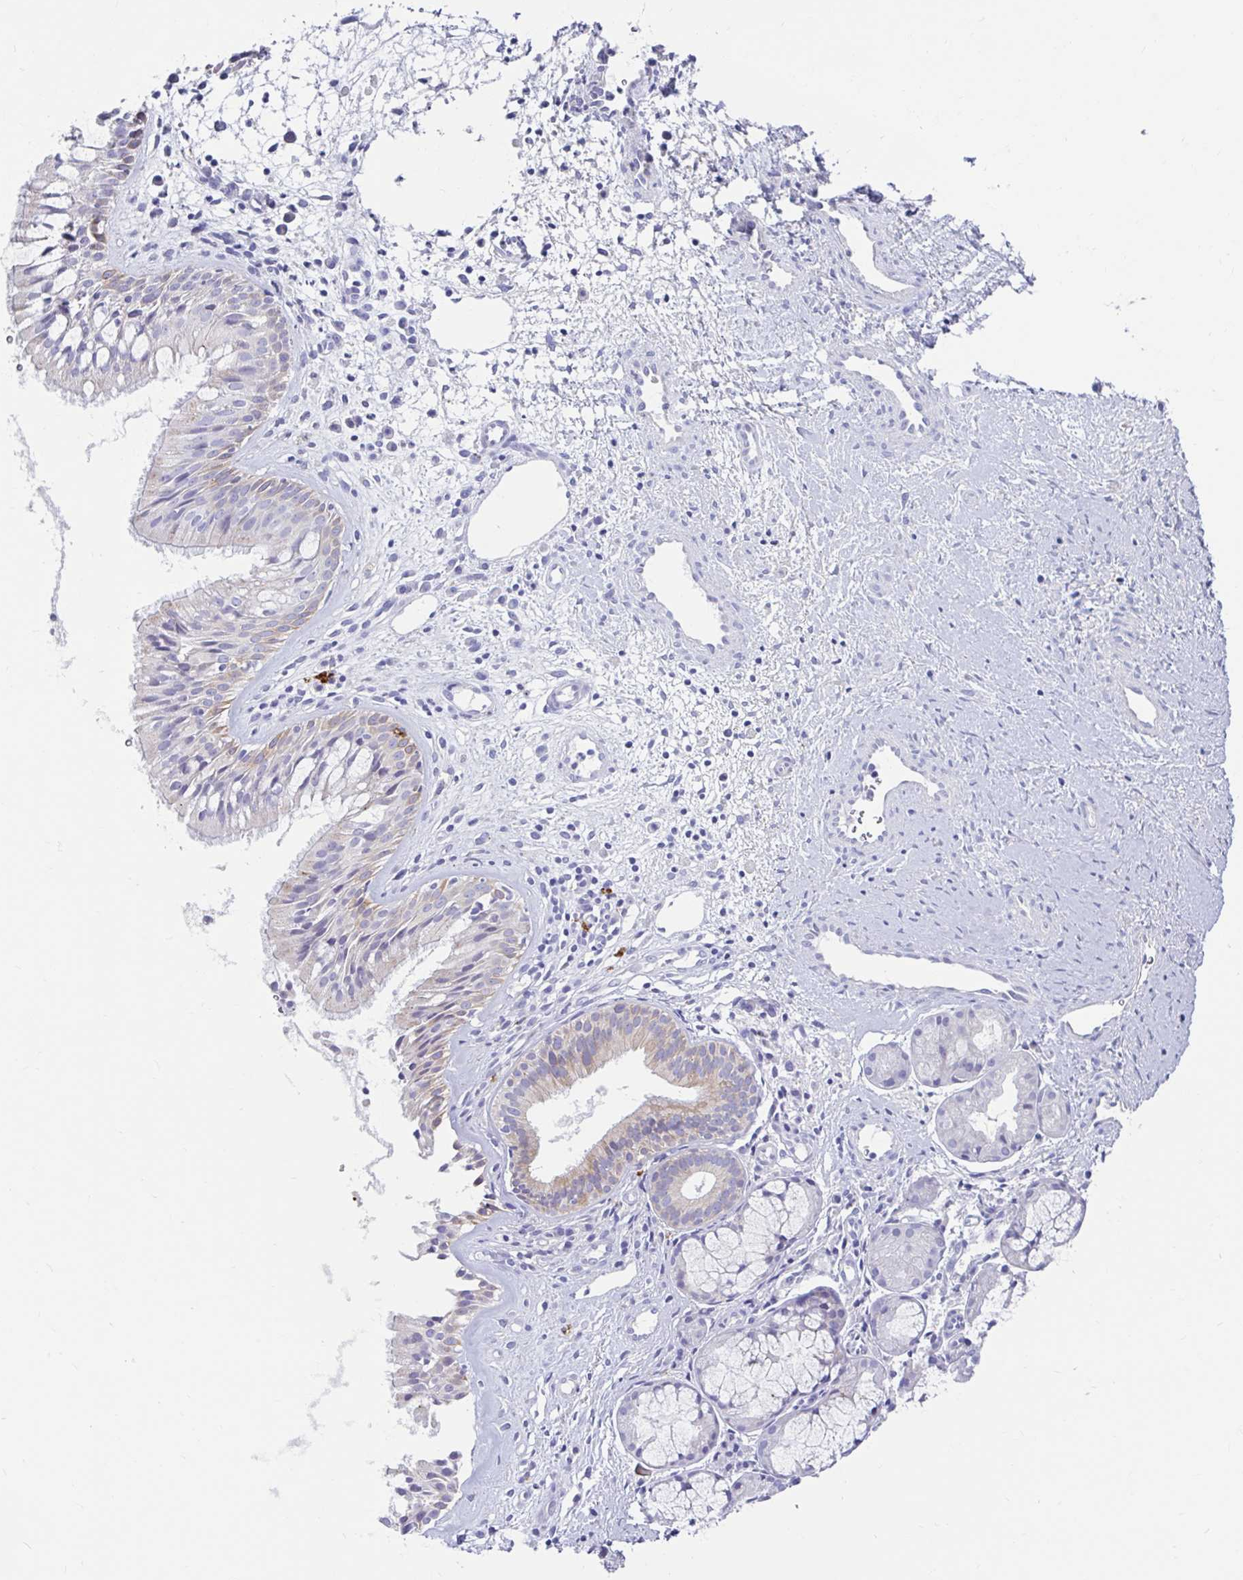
{"staining": {"intensity": "moderate", "quantity": "<25%", "location": "cytoplasmic/membranous"}, "tissue": "nasopharynx", "cell_type": "Respiratory epithelial cells", "image_type": "normal", "snomed": [{"axis": "morphology", "description": "Normal tissue, NOS"}, {"axis": "topography", "description": "Nasopharynx"}], "caption": "The micrograph displays a brown stain indicating the presence of a protein in the cytoplasmic/membranous of respiratory epithelial cells in nasopharynx. Immunohistochemistry (ihc) stains the protein of interest in brown and the nuclei are stained blue.", "gene": "ZNF33A", "patient": {"sex": "male", "age": 65}}